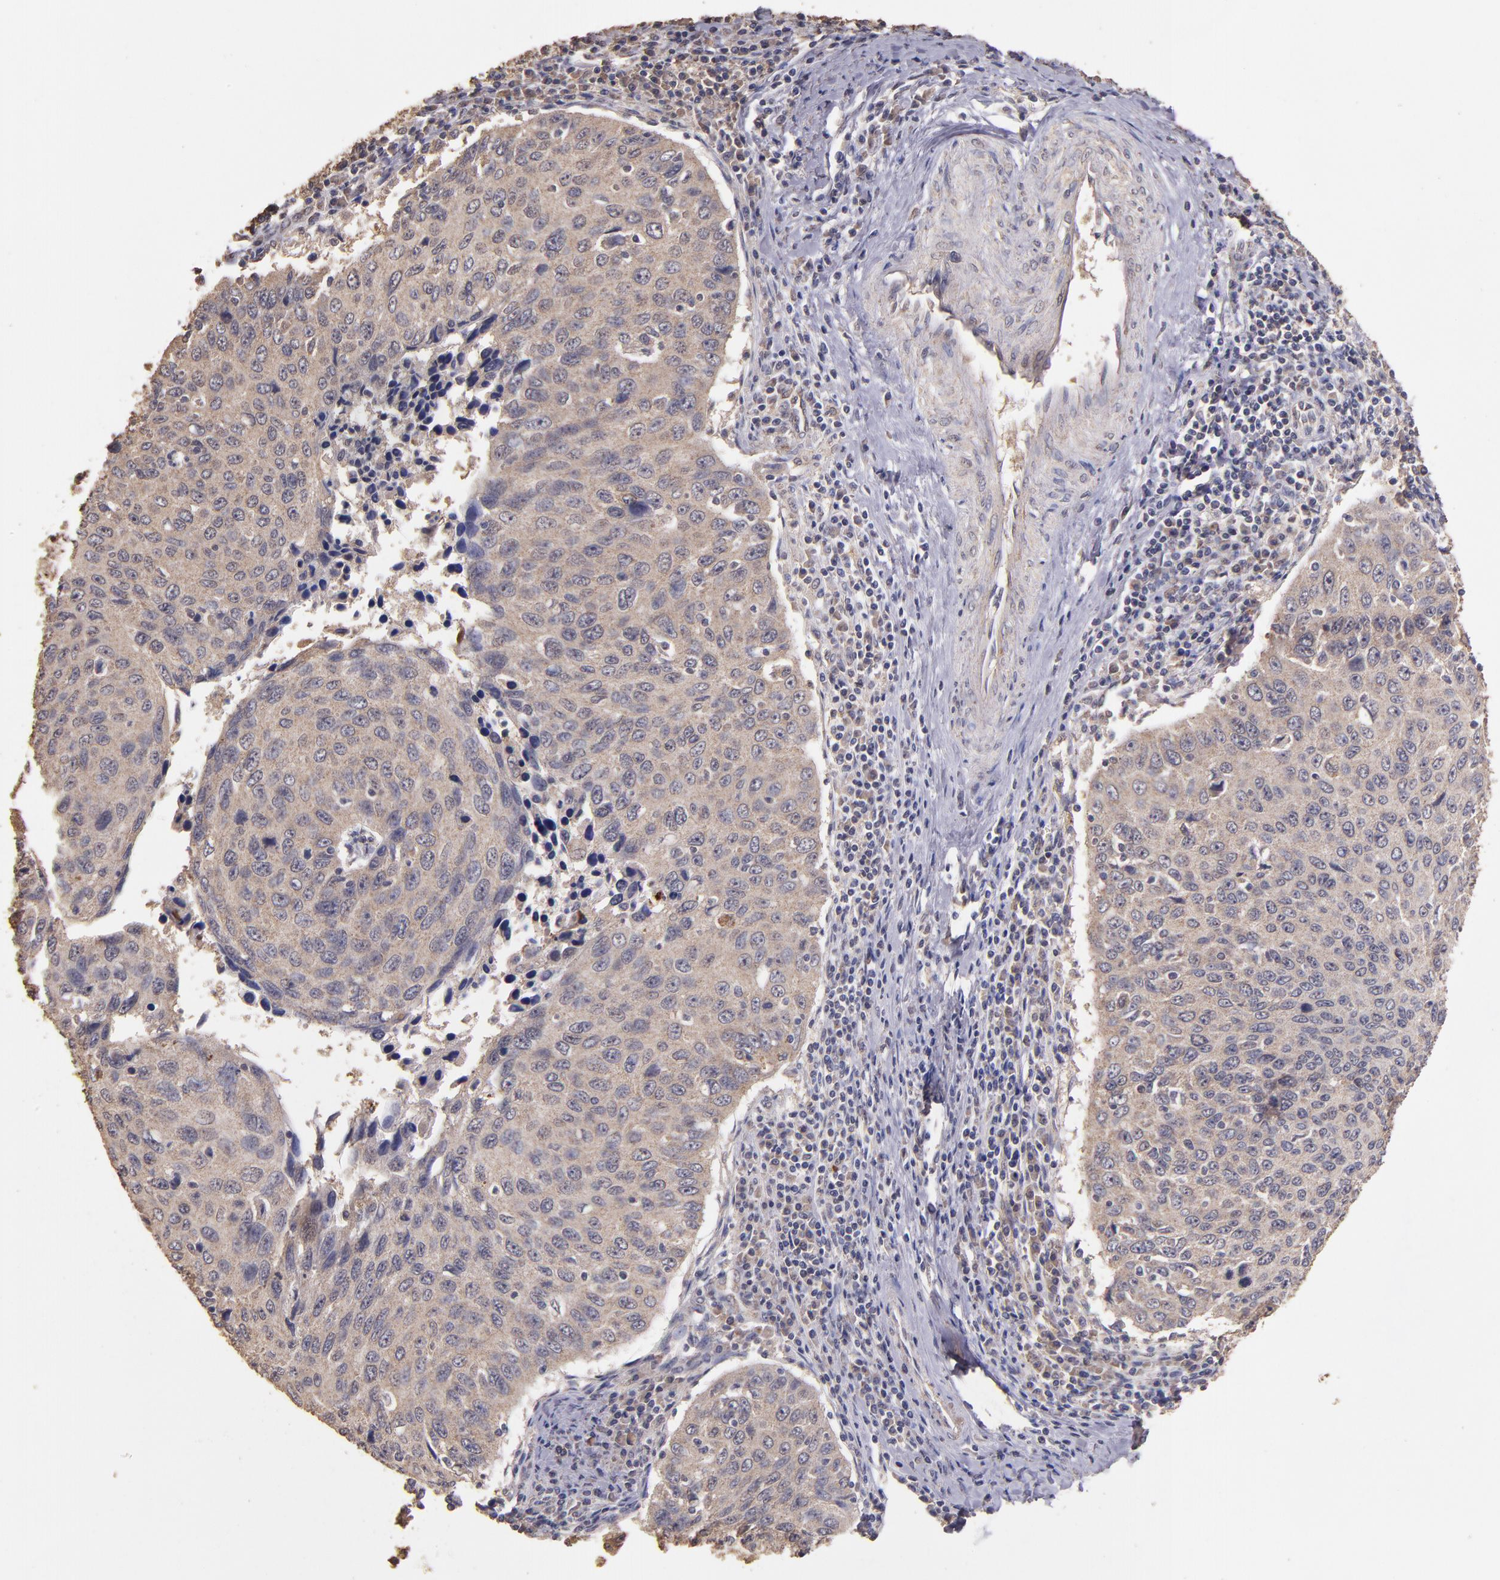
{"staining": {"intensity": "weak", "quantity": ">75%", "location": "cytoplasmic/membranous"}, "tissue": "cervical cancer", "cell_type": "Tumor cells", "image_type": "cancer", "snomed": [{"axis": "morphology", "description": "Squamous cell carcinoma, NOS"}, {"axis": "topography", "description": "Cervix"}], "caption": "Cervical cancer stained with immunohistochemistry displays weak cytoplasmic/membranous expression in about >75% of tumor cells. Using DAB (3,3'-diaminobenzidine) (brown) and hematoxylin (blue) stains, captured at high magnification using brightfield microscopy.", "gene": "HECTD1", "patient": {"sex": "female", "age": 53}}